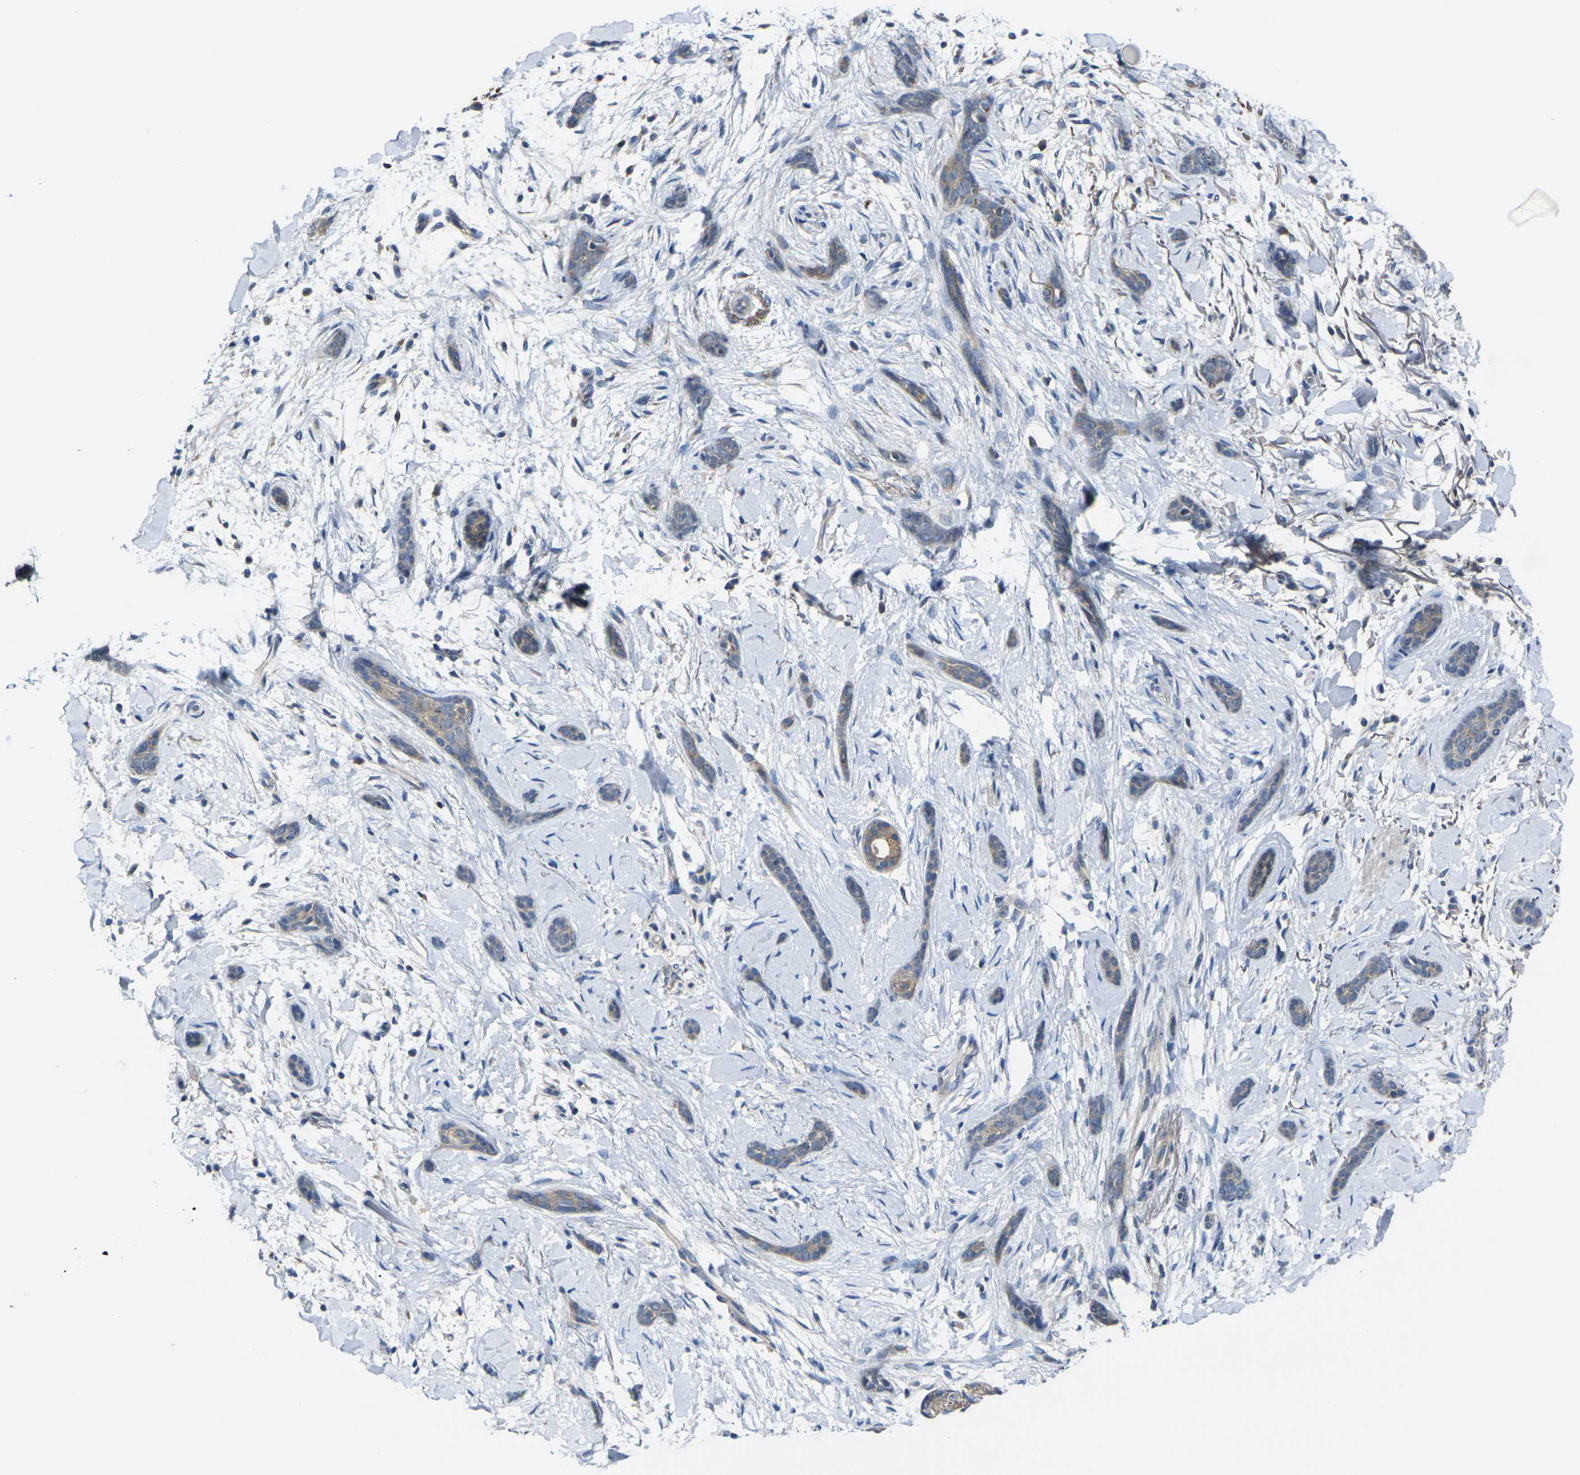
{"staining": {"intensity": "moderate", "quantity": "25%-75%", "location": "cytoplasmic/membranous"}, "tissue": "skin cancer", "cell_type": "Tumor cells", "image_type": "cancer", "snomed": [{"axis": "morphology", "description": "Basal cell carcinoma"}, {"axis": "topography", "description": "Skin"}], "caption": "Immunohistochemistry of skin cancer (basal cell carcinoma) demonstrates medium levels of moderate cytoplasmic/membranous positivity in approximately 25%-75% of tumor cells. (Brightfield microscopy of DAB IHC at high magnification).", "gene": "GNA12", "patient": {"sex": "female", "age": 58}}